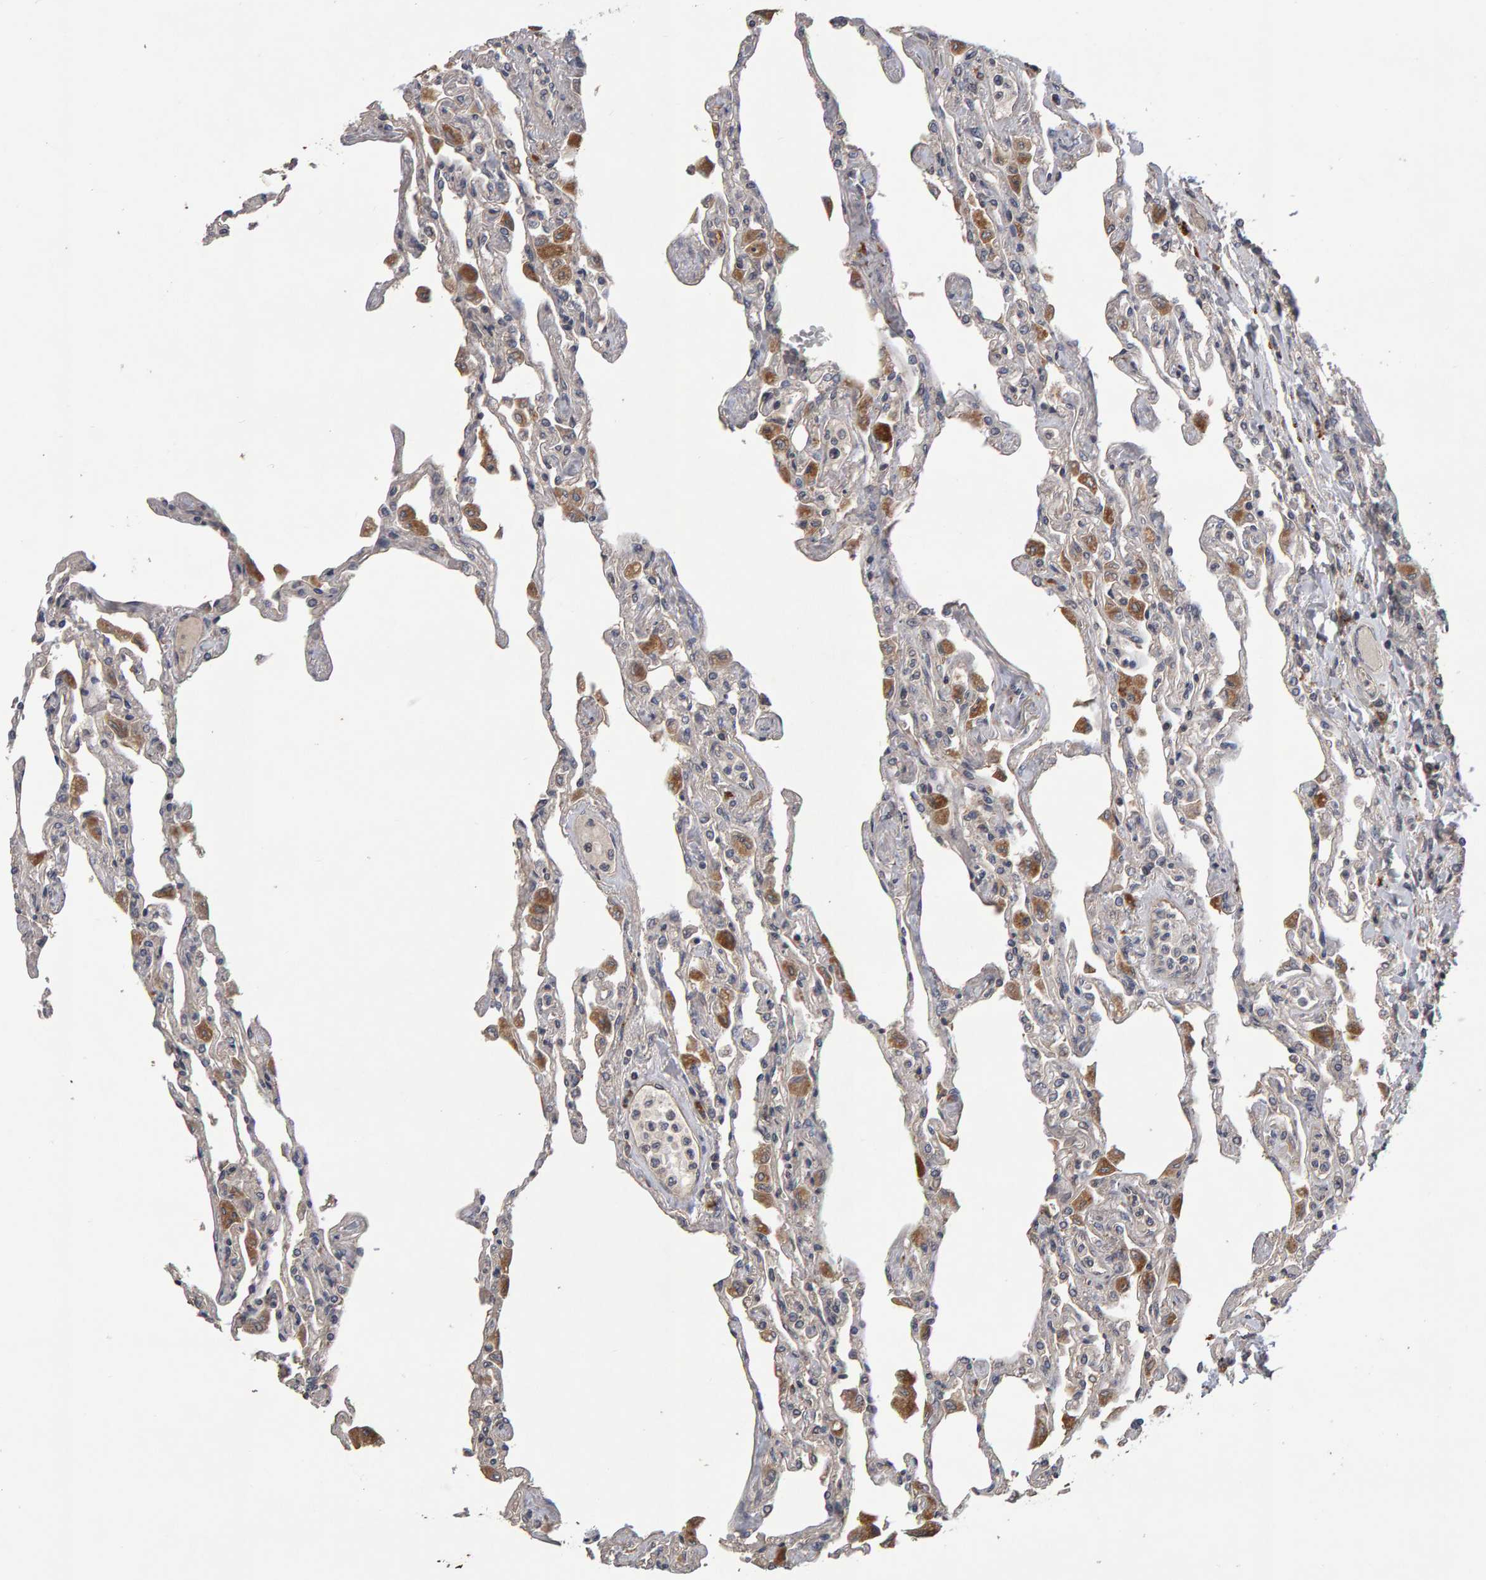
{"staining": {"intensity": "negative", "quantity": "none", "location": "none"}, "tissue": "lung", "cell_type": "Alveolar cells", "image_type": "normal", "snomed": [{"axis": "morphology", "description": "Normal tissue, NOS"}, {"axis": "topography", "description": "Bronchus"}, {"axis": "topography", "description": "Lung"}], "caption": "Alveolar cells are negative for protein expression in benign human lung.", "gene": "COASY", "patient": {"sex": "female", "age": 49}}